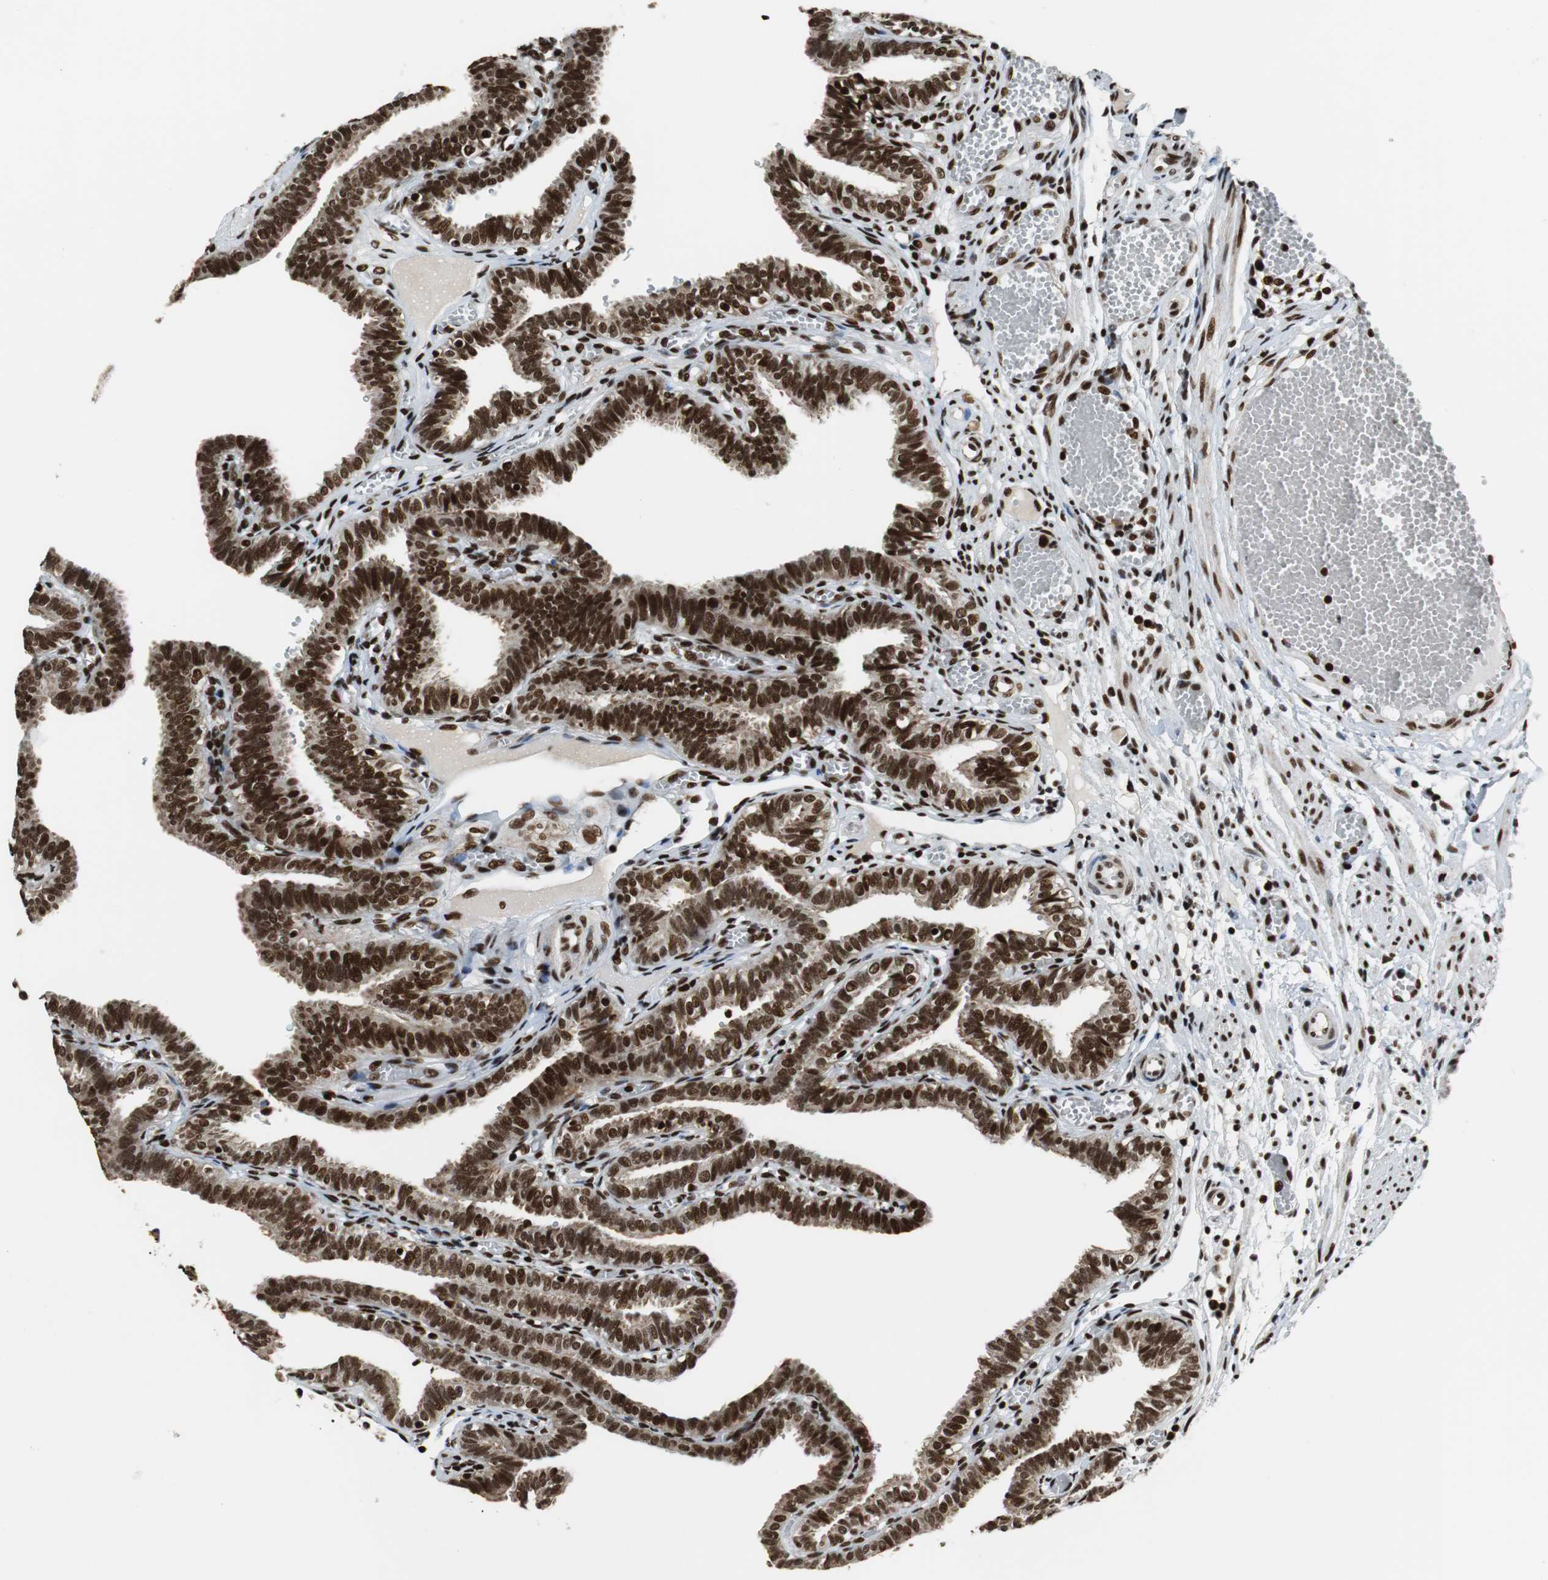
{"staining": {"intensity": "strong", "quantity": ">75%", "location": "nuclear"}, "tissue": "fallopian tube", "cell_type": "Glandular cells", "image_type": "normal", "snomed": [{"axis": "morphology", "description": "Normal tissue, NOS"}, {"axis": "topography", "description": "Fallopian tube"}], "caption": "An image showing strong nuclear positivity in about >75% of glandular cells in unremarkable fallopian tube, as visualized by brown immunohistochemical staining.", "gene": "HDAC1", "patient": {"sex": "female", "age": 29}}